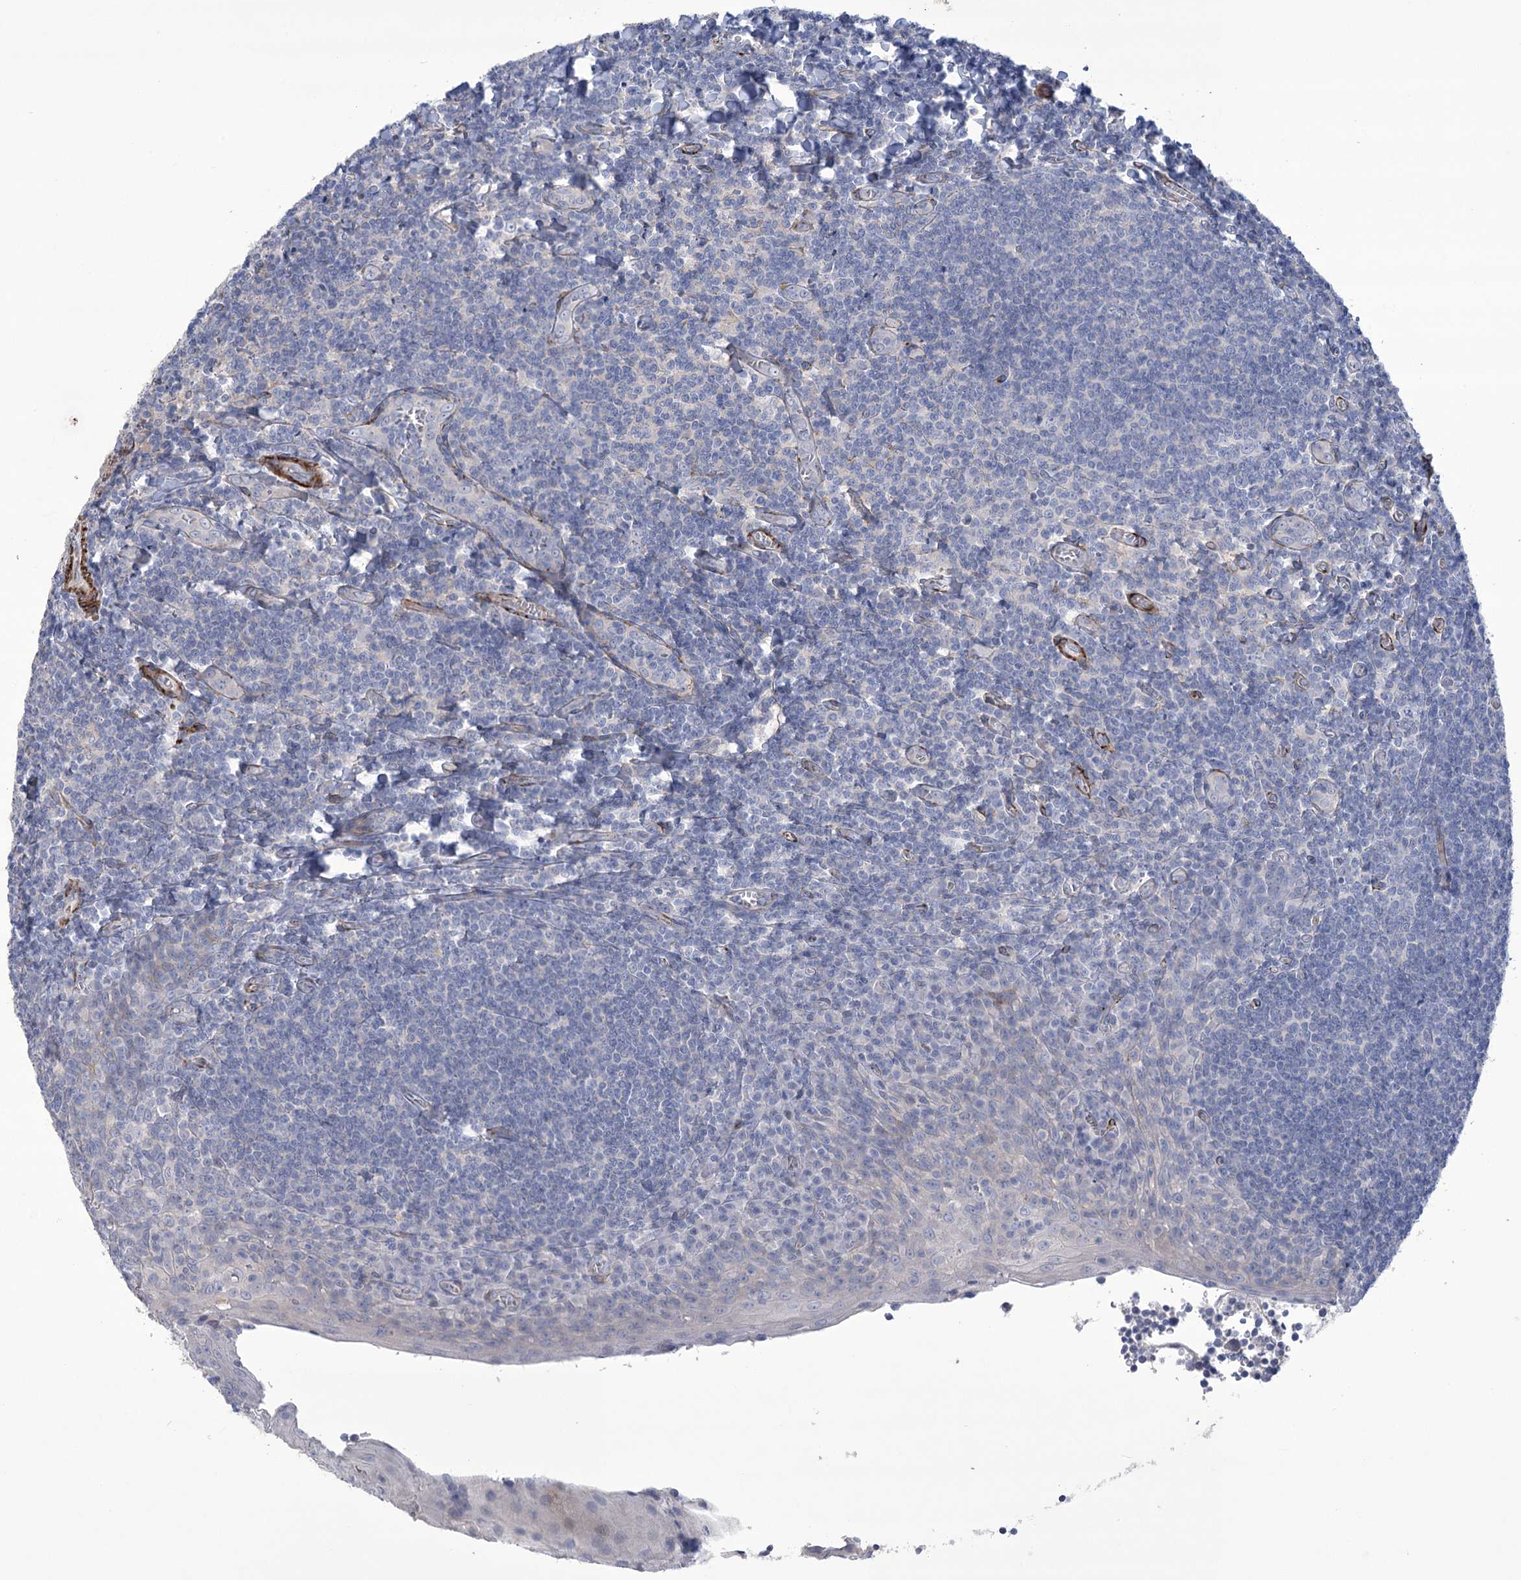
{"staining": {"intensity": "negative", "quantity": "none", "location": "none"}, "tissue": "tonsil", "cell_type": "Germinal center cells", "image_type": "normal", "snomed": [{"axis": "morphology", "description": "Normal tissue, NOS"}, {"axis": "topography", "description": "Tonsil"}], "caption": "There is no significant positivity in germinal center cells of tonsil. Brightfield microscopy of immunohistochemistry stained with DAB (3,3'-diaminobenzidine) (brown) and hematoxylin (blue), captured at high magnification.", "gene": "ANGPTL3", "patient": {"sex": "male", "age": 27}}